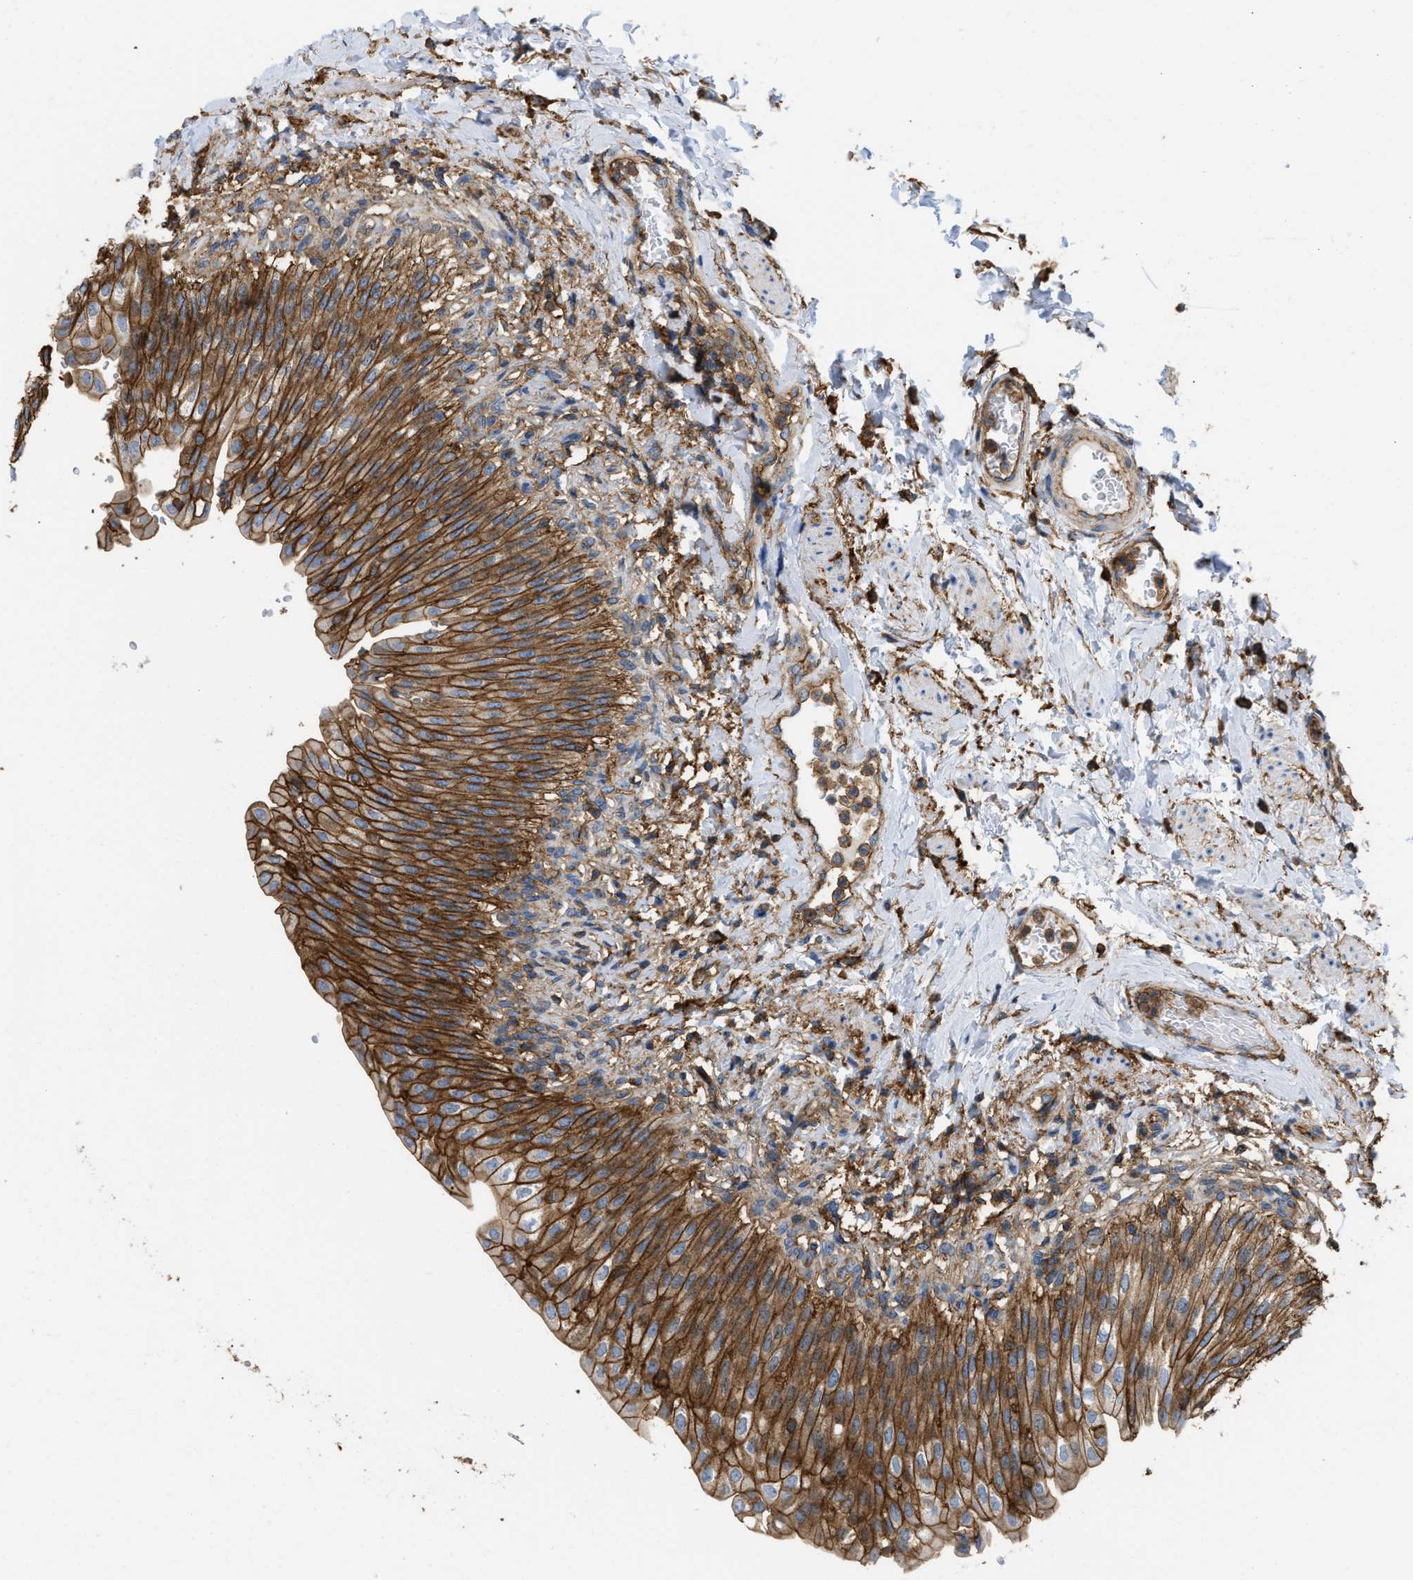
{"staining": {"intensity": "strong", "quantity": ">75%", "location": "cytoplasmic/membranous"}, "tissue": "urinary bladder", "cell_type": "Urothelial cells", "image_type": "normal", "snomed": [{"axis": "morphology", "description": "Normal tissue, NOS"}, {"axis": "topography", "description": "Urinary bladder"}], "caption": "Urinary bladder stained with a brown dye reveals strong cytoplasmic/membranous positive staining in approximately >75% of urothelial cells.", "gene": "GNB4", "patient": {"sex": "female", "age": 60}}